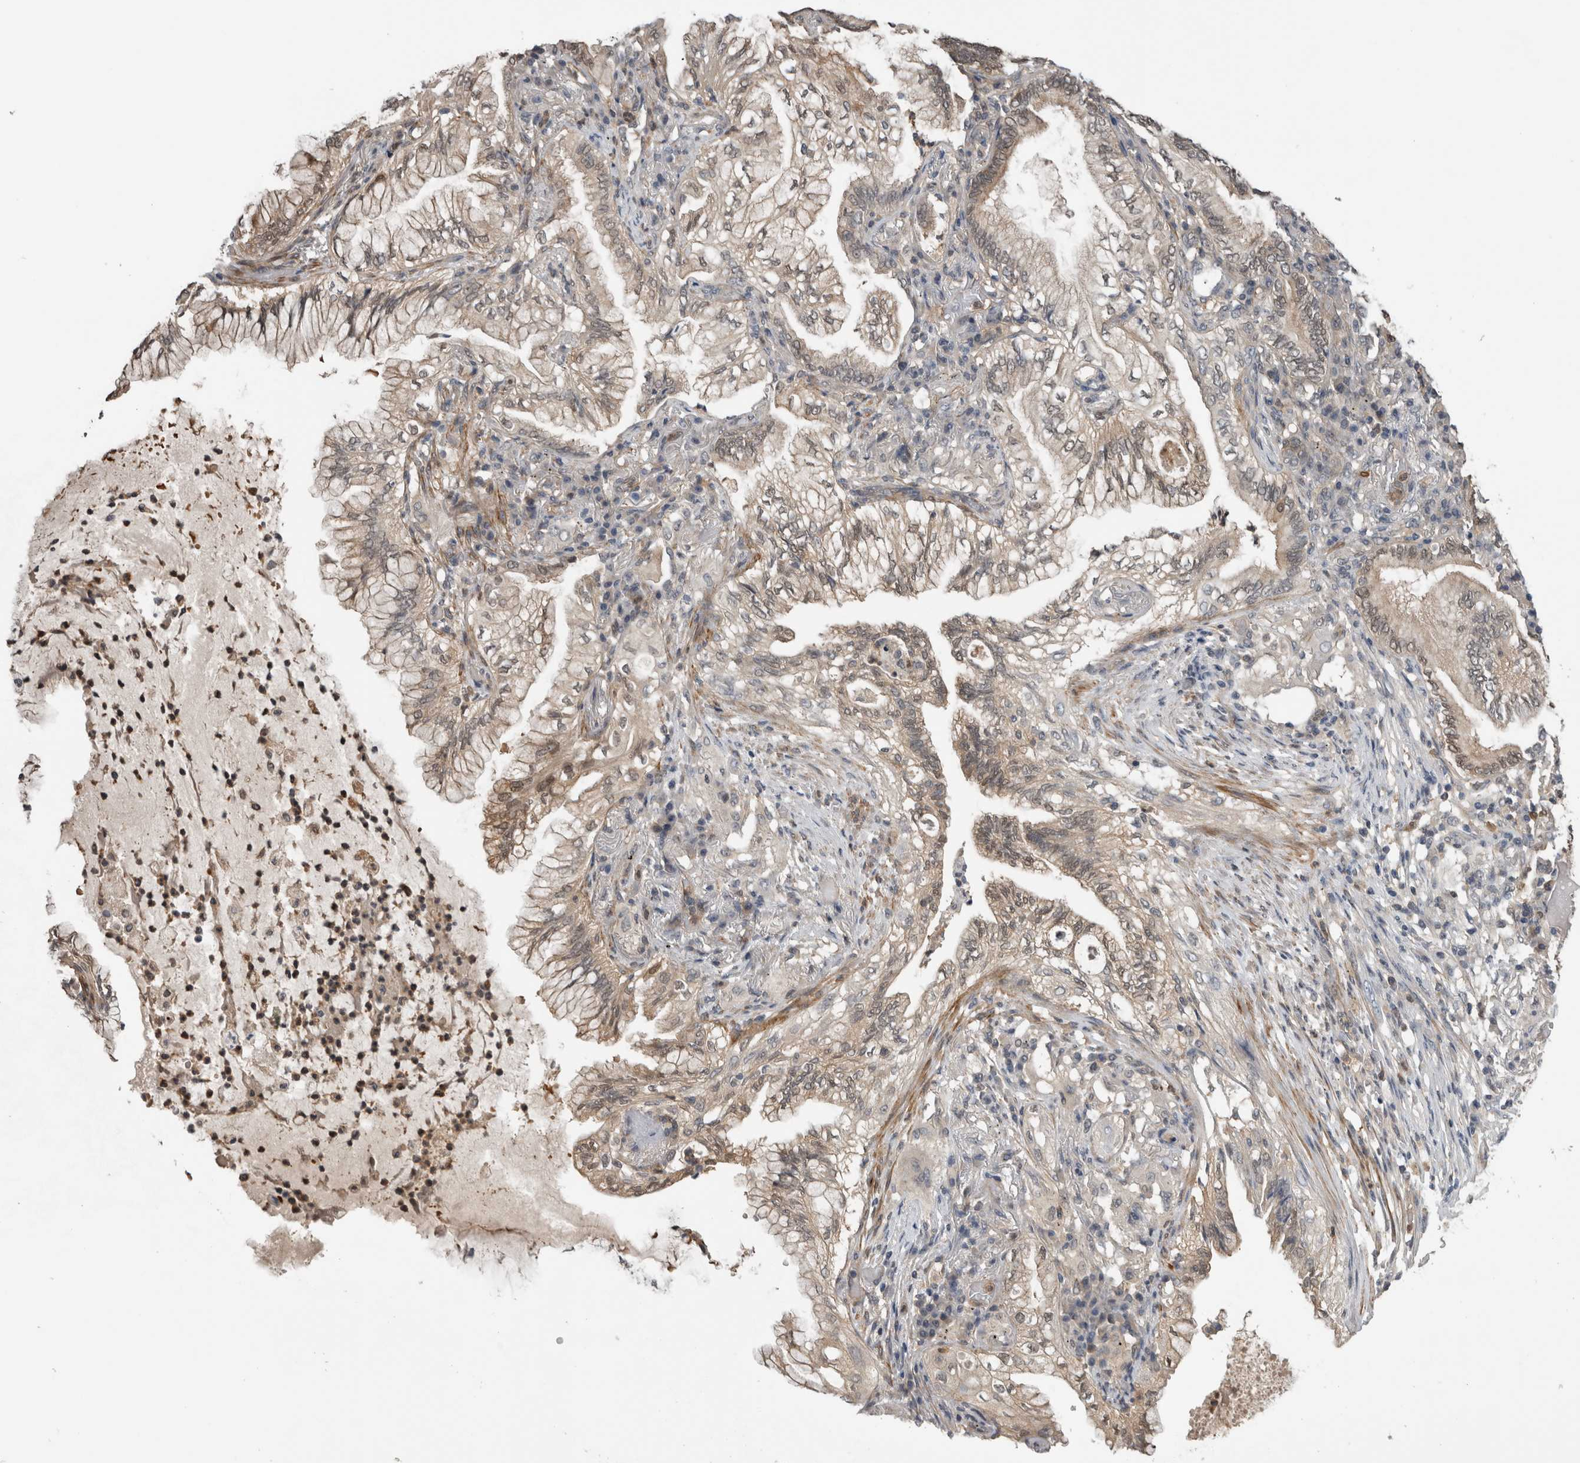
{"staining": {"intensity": "moderate", "quantity": ">75%", "location": "cytoplasmic/membranous"}, "tissue": "lung cancer", "cell_type": "Tumor cells", "image_type": "cancer", "snomed": [{"axis": "morphology", "description": "Adenocarcinoma, NOS"}, {"axis": "topography", "description": "Lung"}], "caption": "Lung cancer (adenocarcinoma) was stained to show a protein in brown. There is medium levels of moderate cytoplasmic/membranous expression in approximately >75% of tumor cells.", "gene": "NAPRT", "patient": {"sex": "female", "age": 70}}